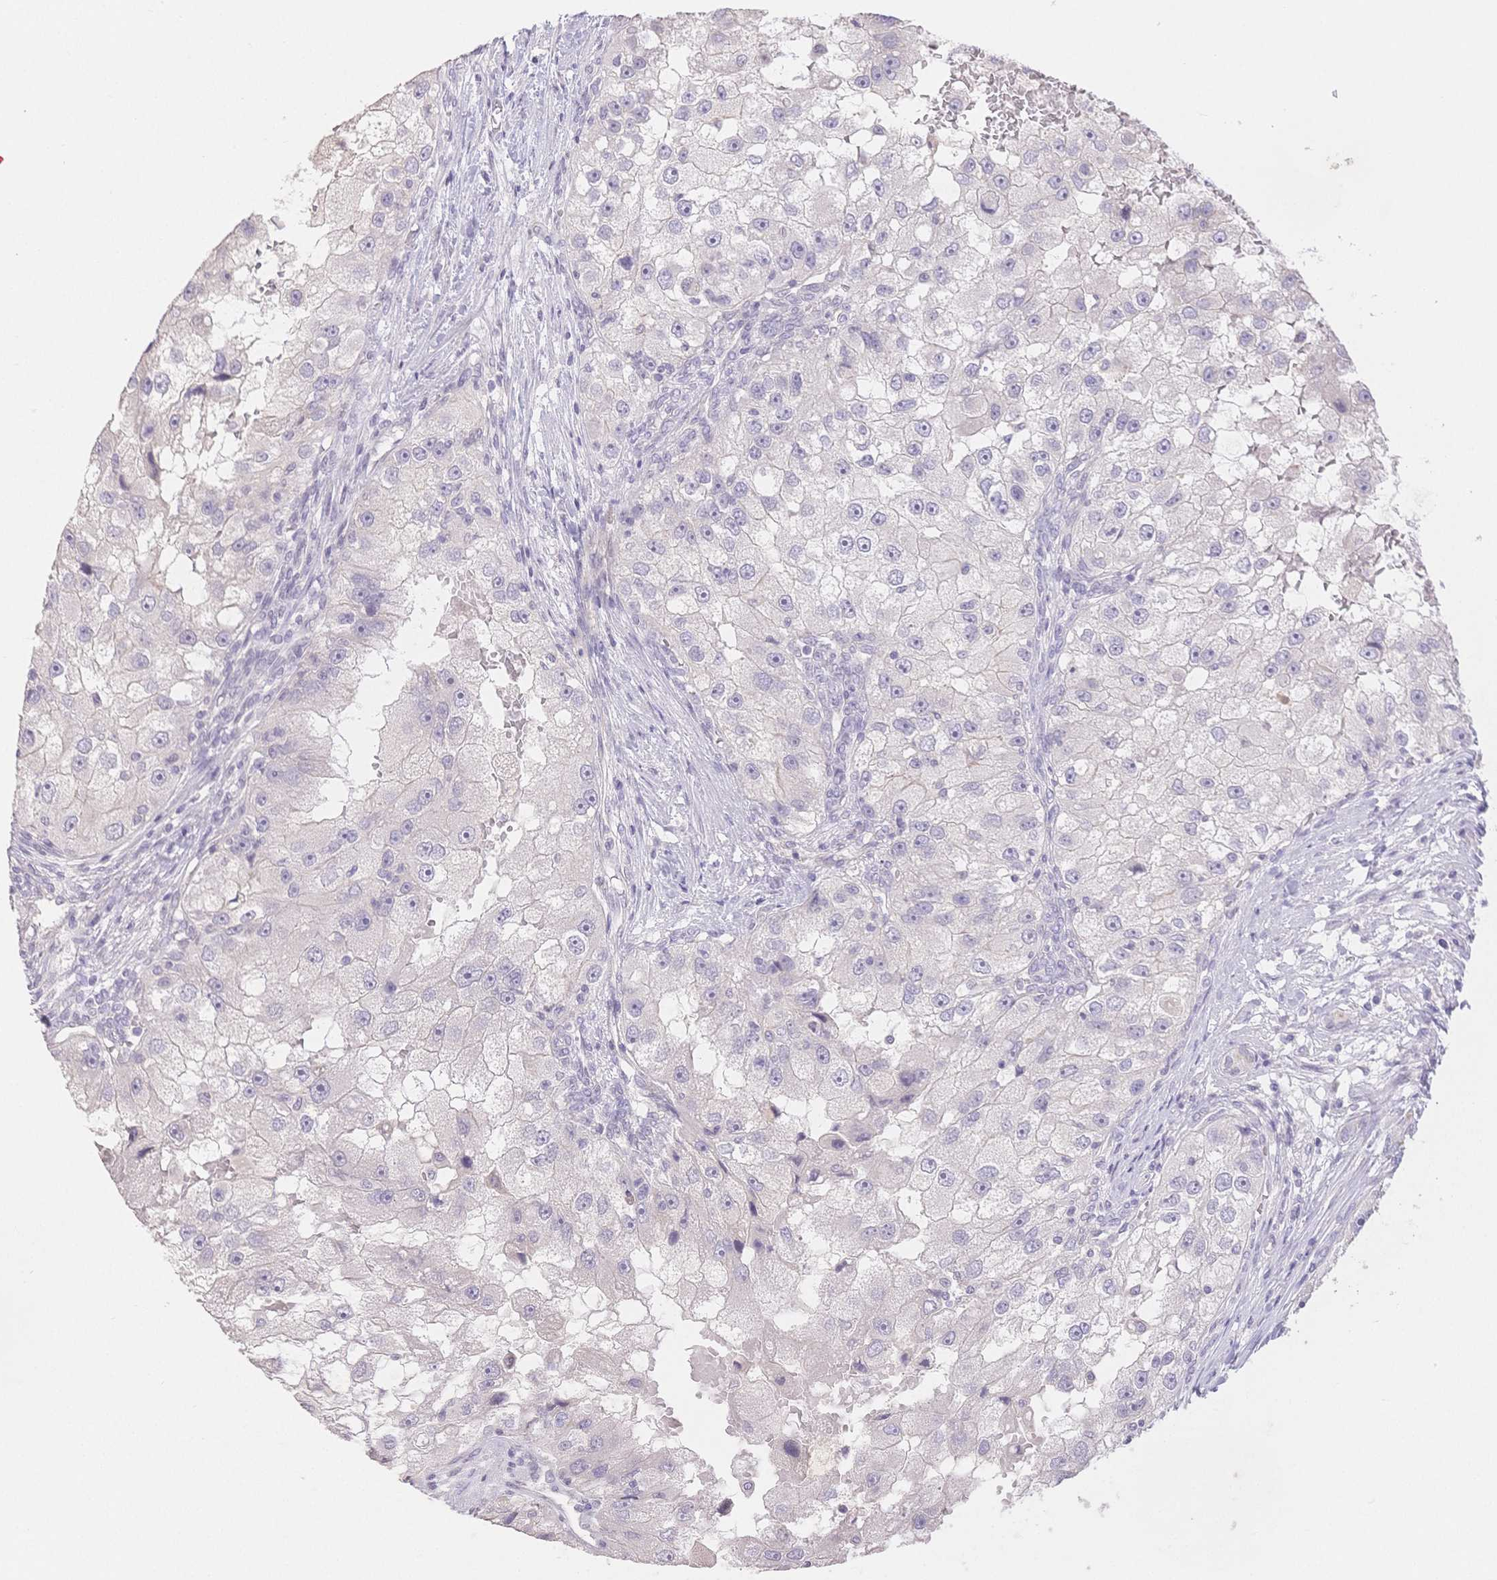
{"staining": {"intensity": "negative", "quantity": "none", "location": "none"}, "tissue": "renal cancer", "cell_type": "Tumor cells", "image_type": "cancer", "snomed": [{"axis": "morphology", "description": "Adenocarcinoma, NOS"}, {"axis": "topography", "description": "Kidney"}], "caption": "Image shows no protein staining in tumor cells of renal cancer tissue. Nuclei are stained in blue.", "gene": "SUV39H2", "patient": {"sex": "male", "age": 63}}